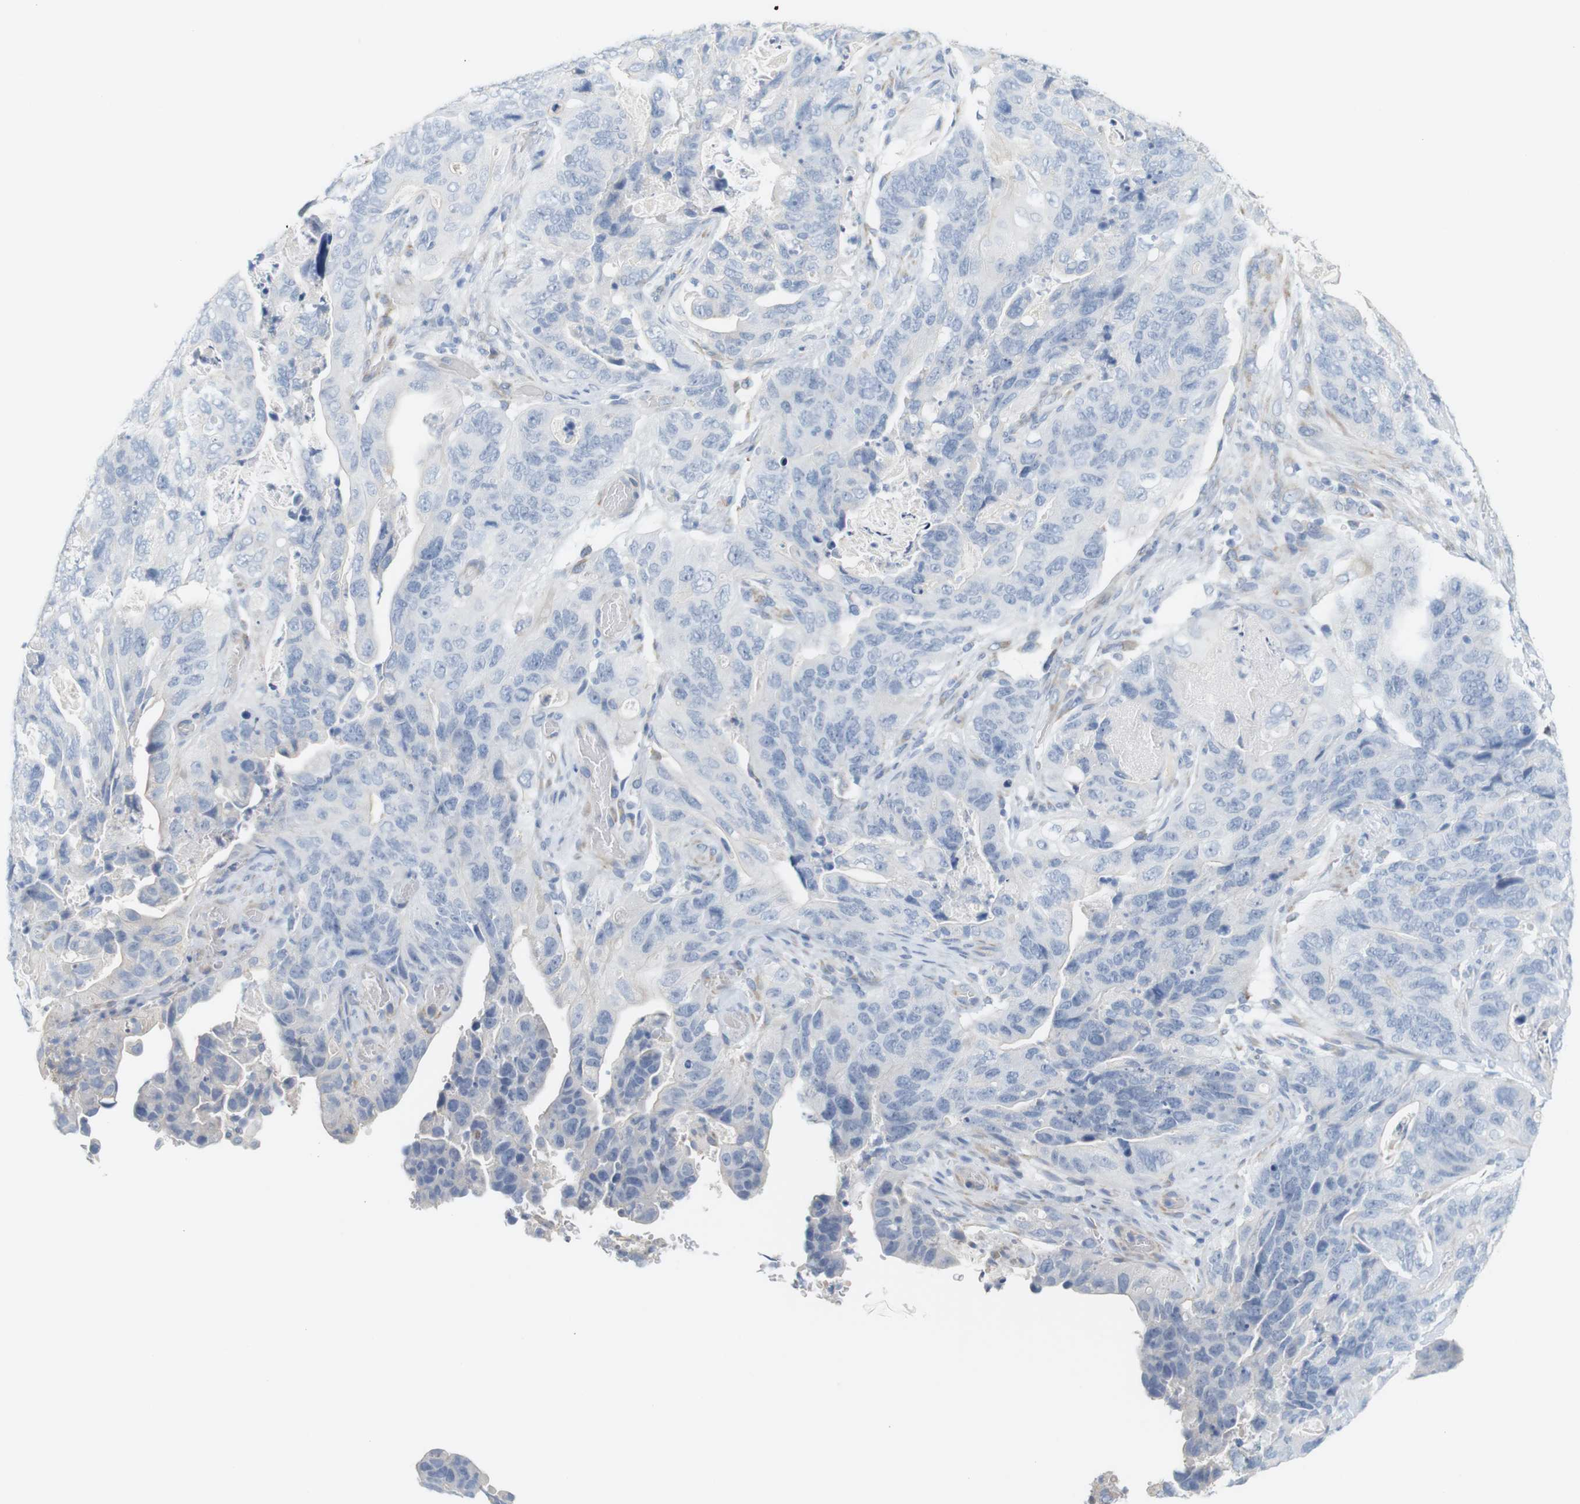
{"staining": {"intensity": "negative", "quantity": "none", "location": "none"}, "tissue": "stomach cancer", "cell_type": "Tumor cells", "image_type": "cancer", "snomed": [{"axis": "morphology", "description": "Adenocarcinoma, NOS"}, {"axis": "topography", "description": "Stomach"}], "caption": "DAB (3,3'-diaminobenzidine) immunohistochemical staining of stomach cancer (adenocarcinoma) shows no significant expression in tumor cells.", "gene": "RGS9", "patient": {"sex": "female", "age": 89}}